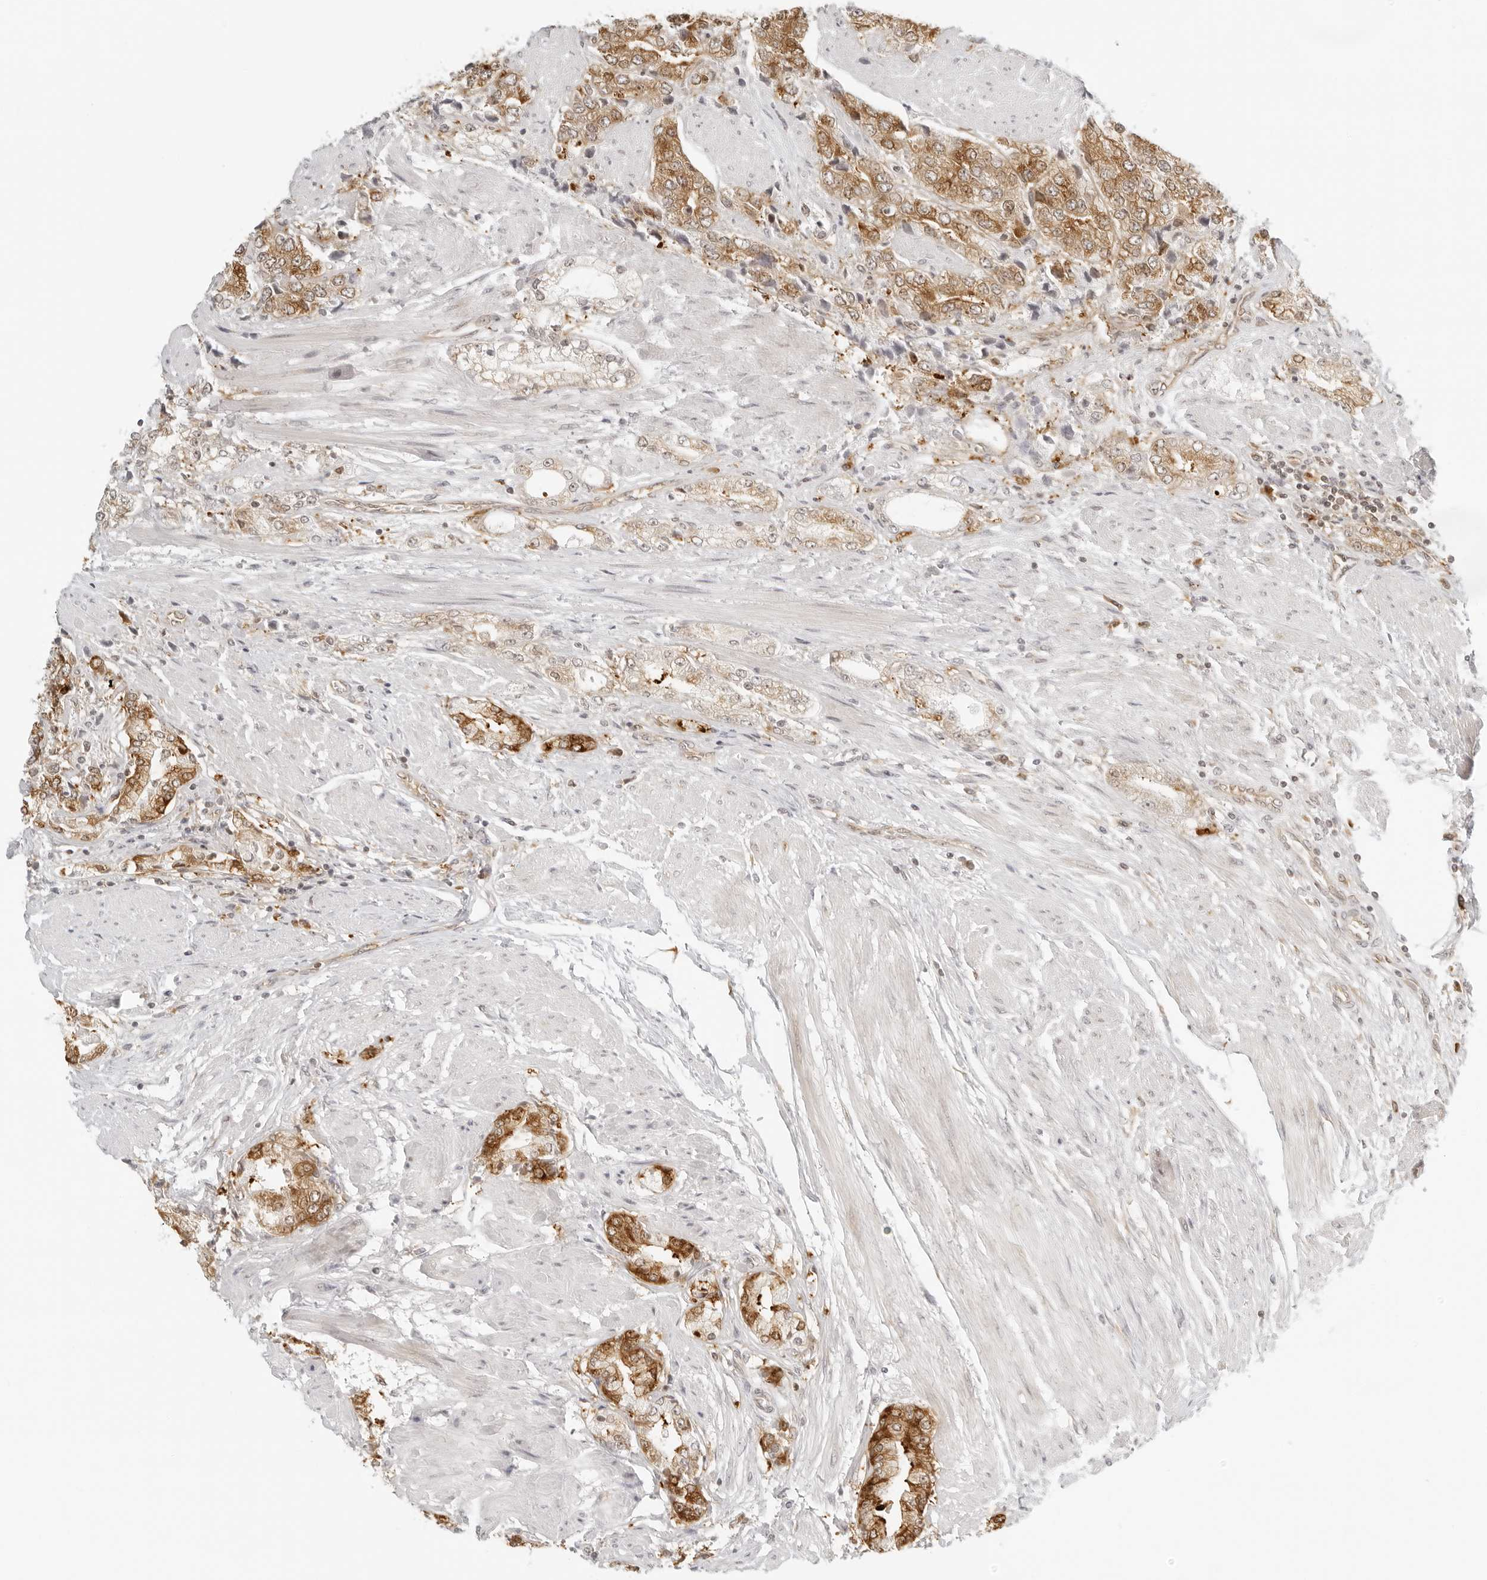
{"staining": {"intensity": "moderate", "quantity": ">75%", "location": "cytoplasmic/membranous,nuclear"}, "tissue": "prostate cancer", "cell_type": "Tumor cells", "image_type": "cancer", "snomed": [{"axis": "morphology", "description": "Adenocarcinoma, High grade"}, {"axis": "topography", "description": "Prostate"}], "caption": "This photomicrograph displays prostate cancer (adenocarcinoma (high-grade)) stained with immunohistochemistry to label a protein in brown. The cytoplasmic/membranous and nuclear of tumor cells show moderate positivity for the protein. Nuclei are counter-stained blue.", "gene": "EIF4G1", "patient": {"sex": "male", "age": 50}}